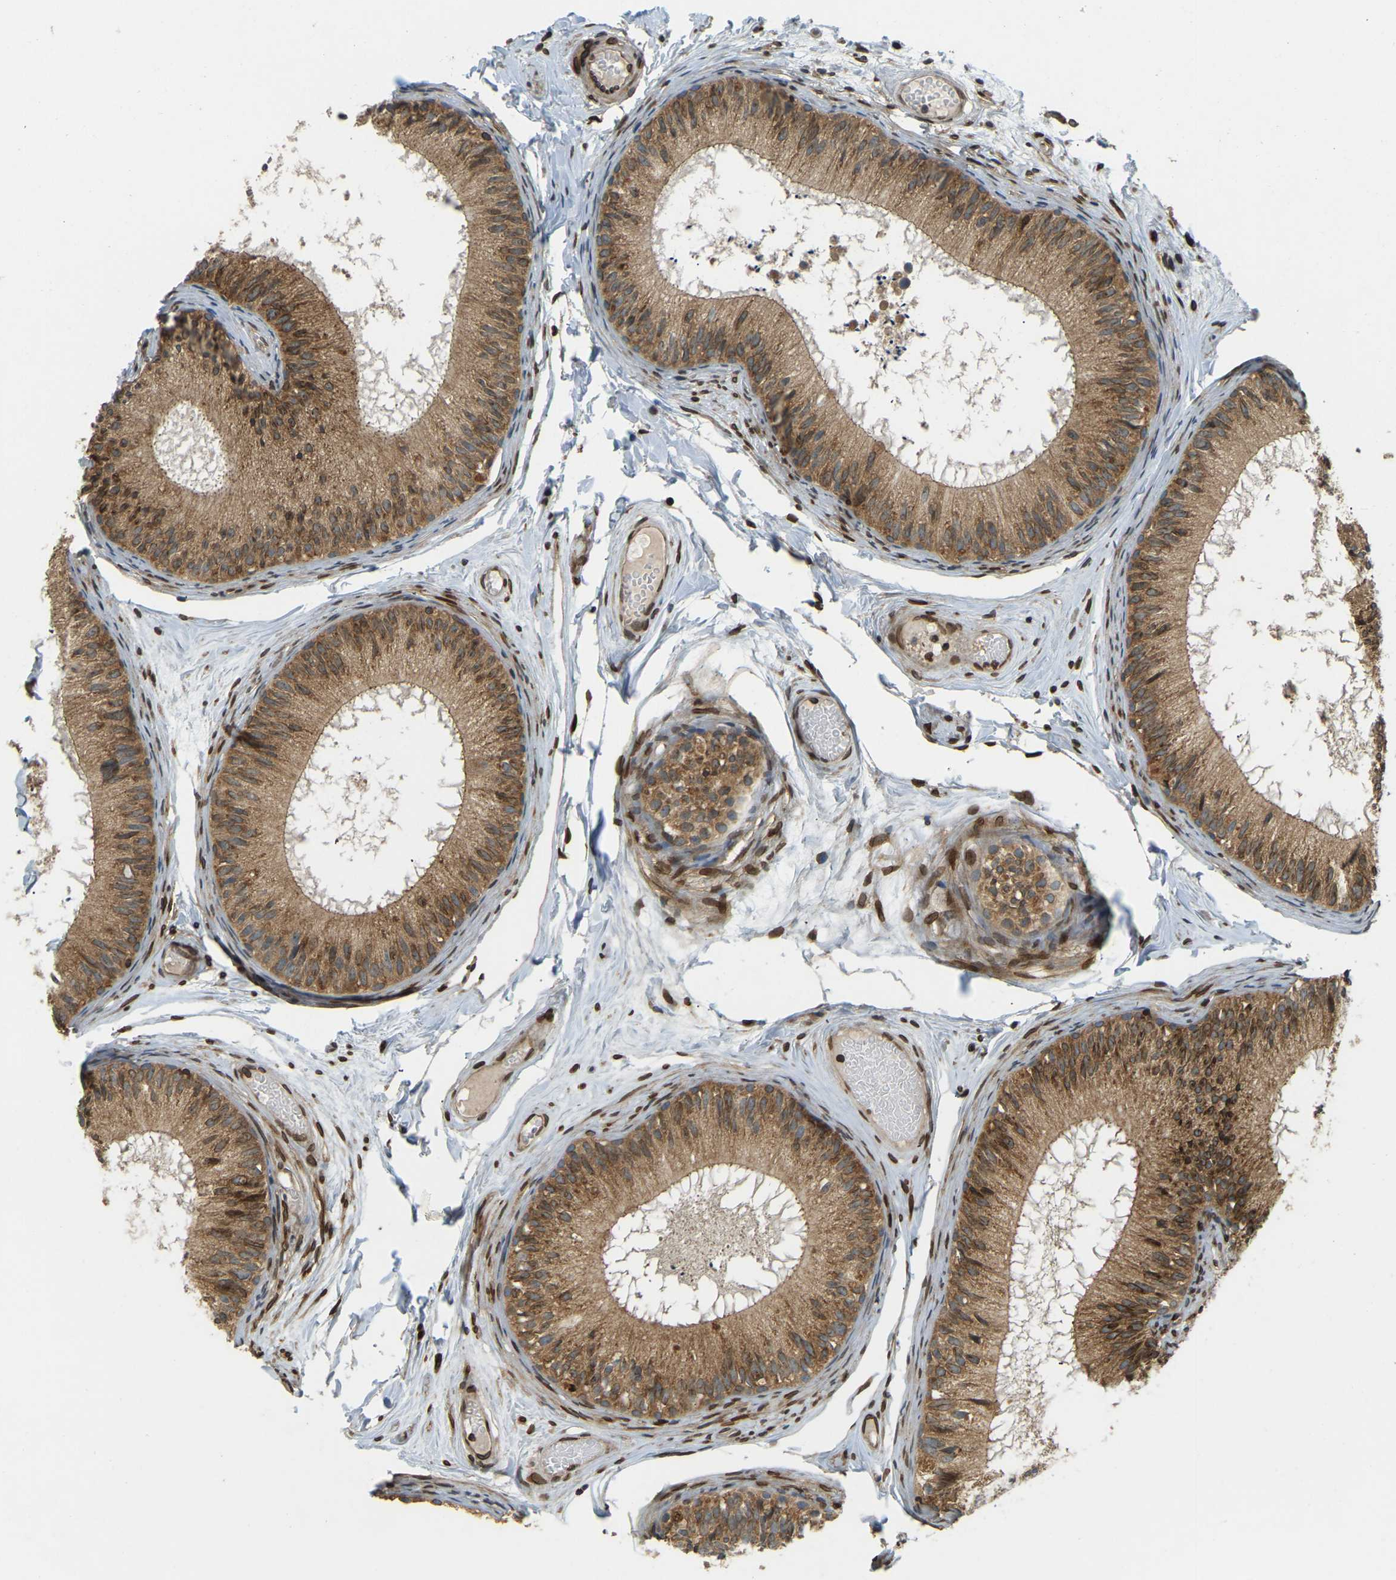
{"staining": {"intensity": "moderate", "quantity": ">75%", "location": "cytoplasmic/membranous,nuclear"}, "tissue": "epididymis", "cell_type": "Glandular cells", "image_type": "normal", "snomed": [{"axis": "morphology", "description": "Normal tissue, NOS"}, {"axis": "topography", "description": "Epididymis"}], "caption": "IHC (DAB (3,3'-diaminobenzidine)) staining of normal epididymis exhibits moderate cytoplasmic/membranous,nuclear protein positivity in about >75% of glandular cells.", "gene": "SYNE1", "patient": {"sex": "male", "age": 46}}